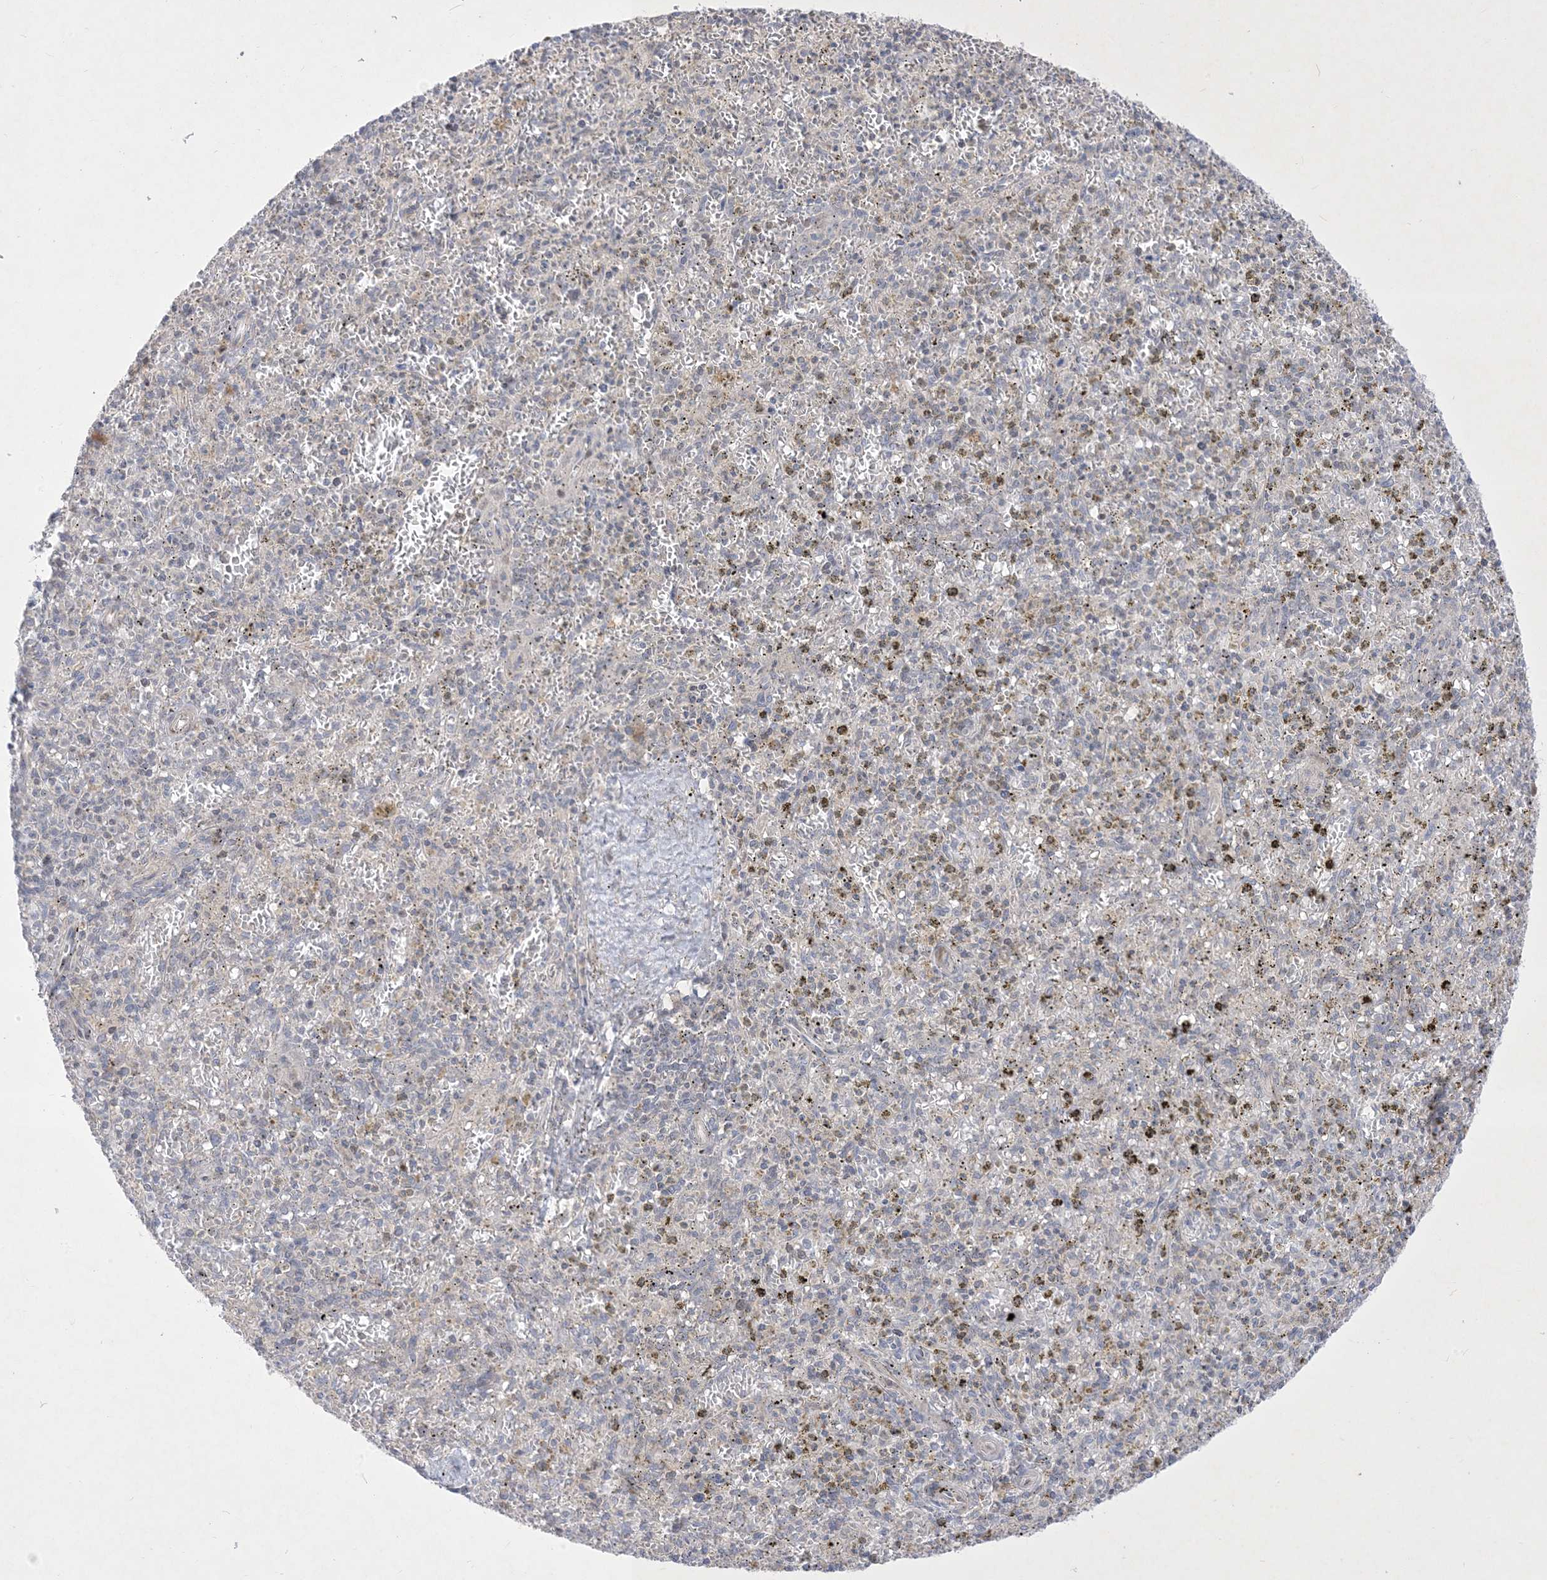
{"staining": {"intensity": "moderate", "quantity": "<25%", "location": "cytoplasmic/membranous"}, "tissue": "spleen", "cell_type": "Cells in red pulp", "image_type": "normal", "snomed": [{"axis": "morphology", "description": "Normal tissue, NOS"}, {"axis": "topography", "description": "Spleen"}], "caption": "DAB (3,3'-diaminobenzidine) immunohistochemical staining of normal spleen exhibits moderate cytoplasmic/membranous protein staining in approximately <25% of cells in red pulp.", "gene": "BHLHE40", "patient": {"sex": "male", "age": 72}}